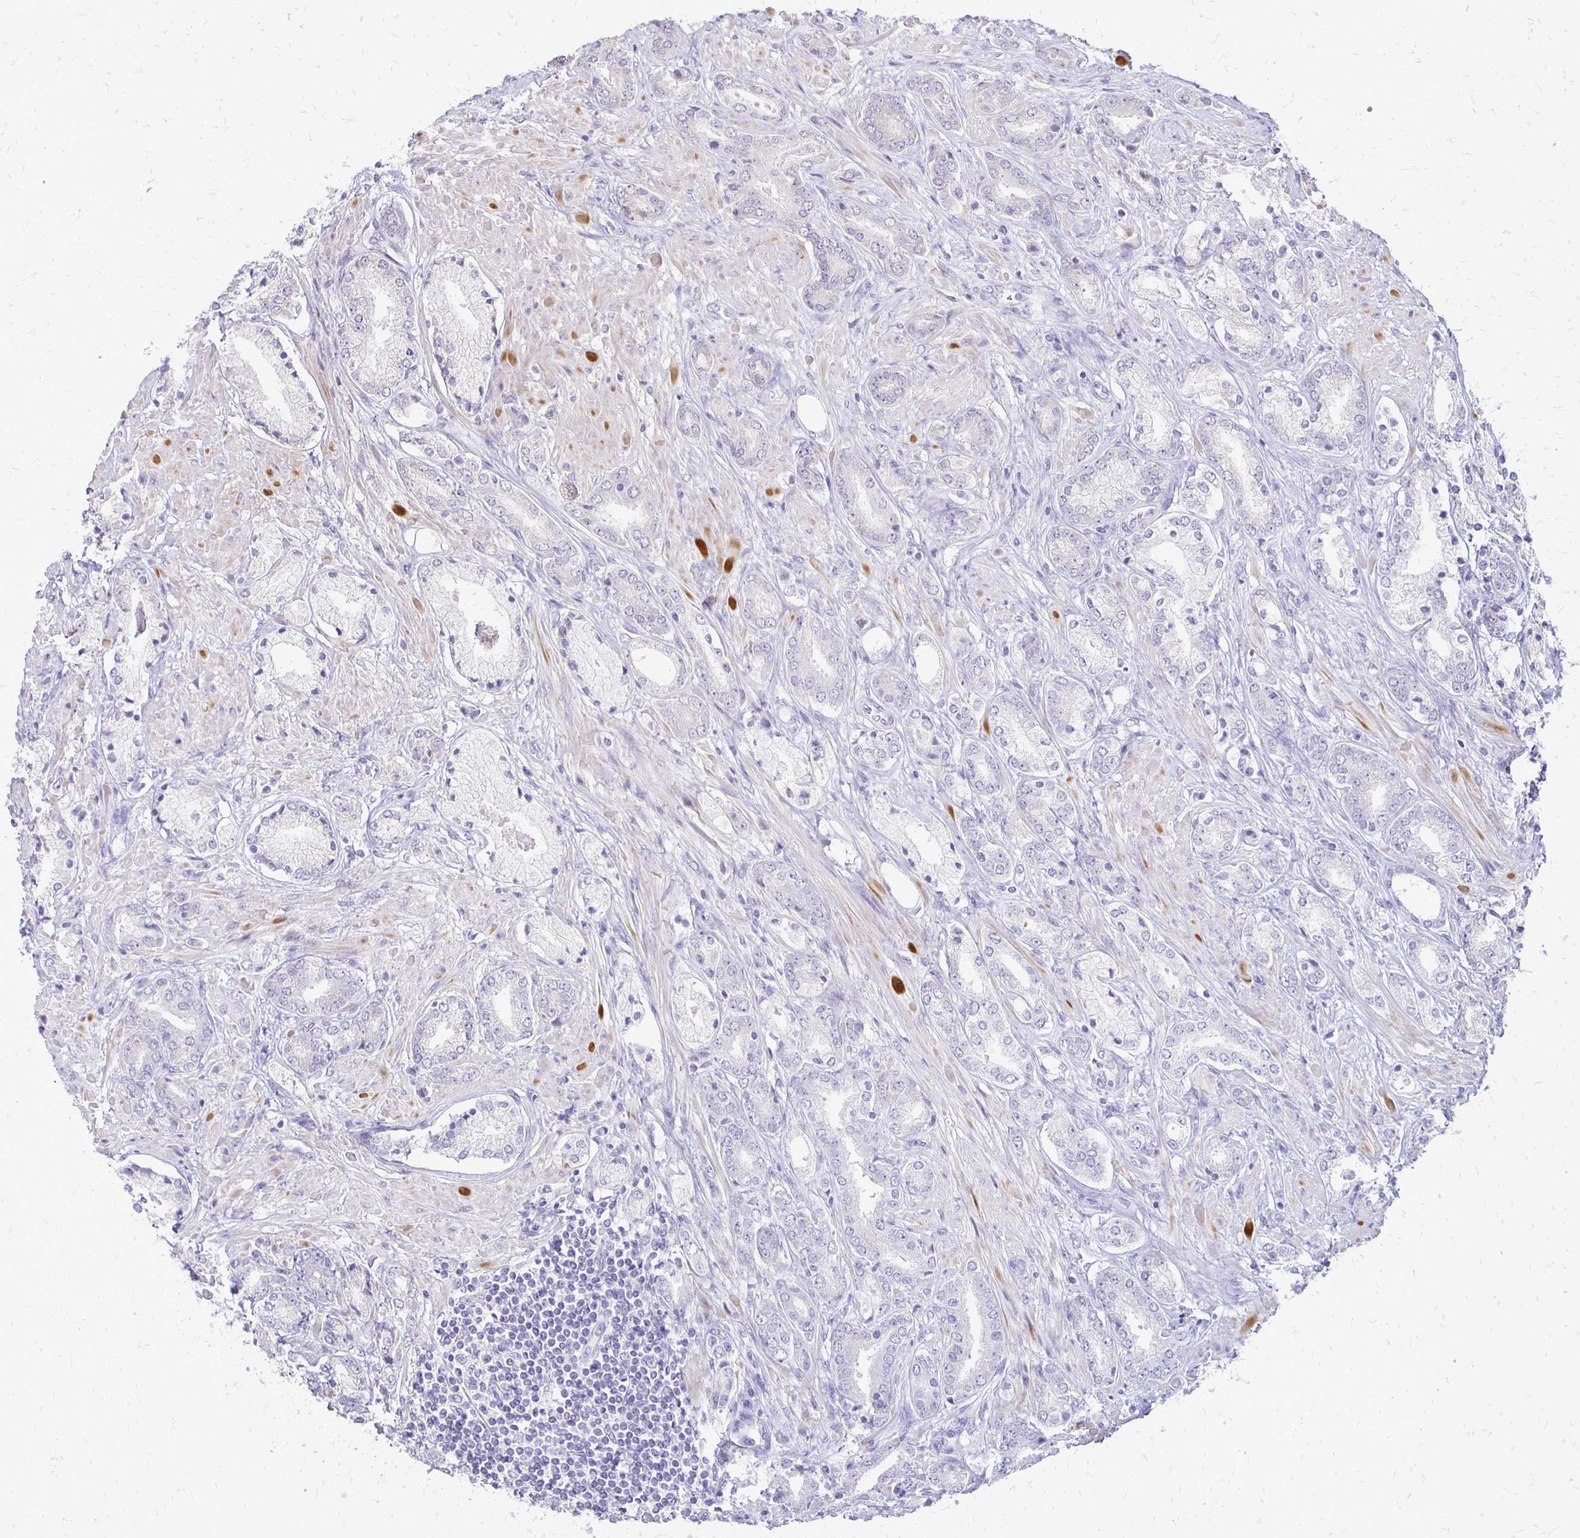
{"staining": {"intensity": "negative", "quantity": "none", "location": "none"}, "tissue": "prostate cancer", "cell_type": "Tumor cells", "image_type": "cancer", "snomed": [{"axis": "morphology", "description": "Adenocarcinoma, High grade"}, {"axis": "topography", "description": "Prostate"}], "caption": "This is a photomicrograph of IHC staining of high-grade adenocarcinoma (prostate), which shows no expression in tumor cells.", "gene": "ALPG", "patient": {"sex": "male", "age": 56}}